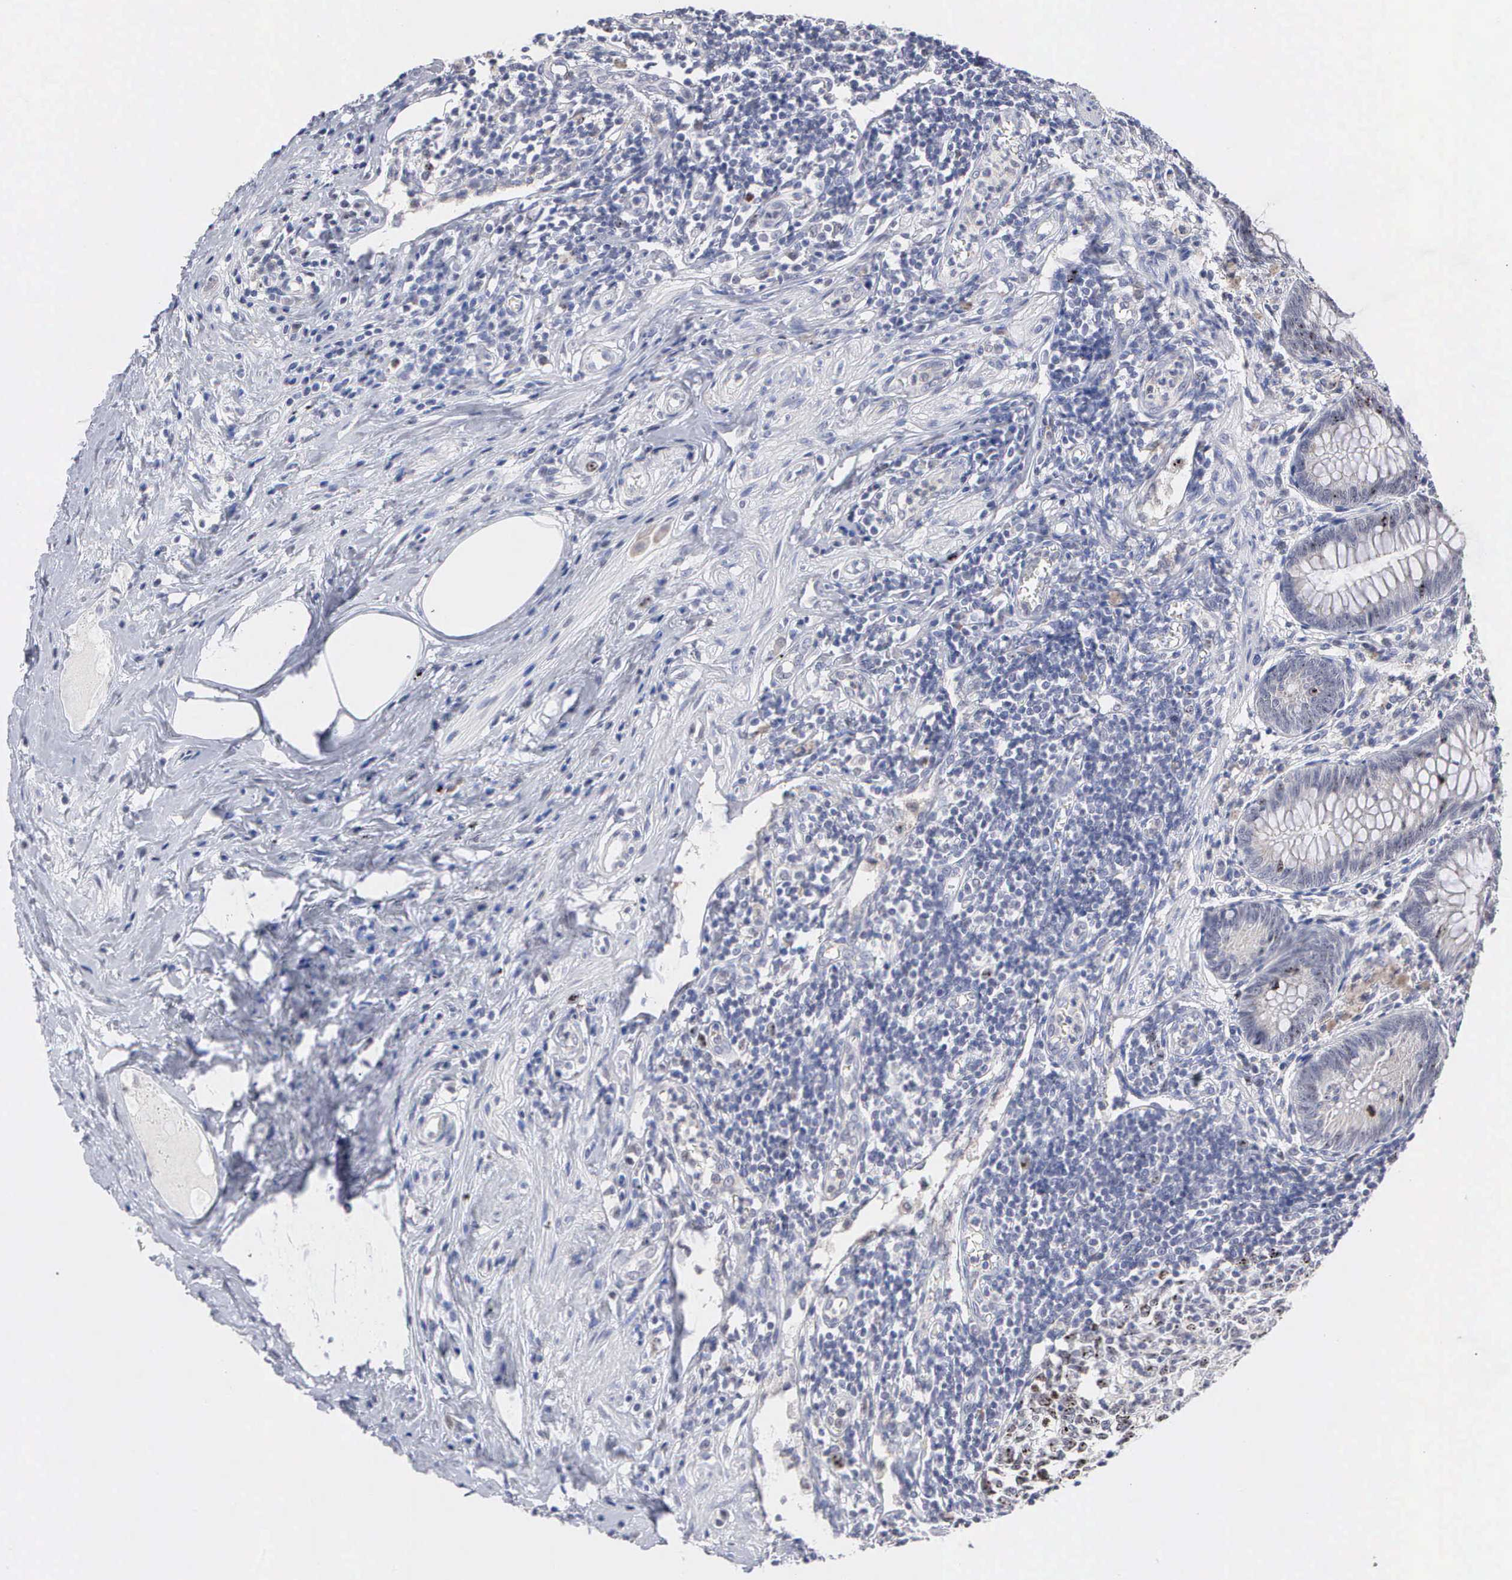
{"staining": {"intensity": "moderate", "quantity": "<25%", "location": "cytoplasmic/membranous,nuclear"}, "tissue": "appendix", "cell_type": "Glandular cells", "image_type": "normal", "snomed": [{"axis": "morphology", "description": "Normal tissue, NOS"}, {"axis": "topography", "description": "Appendix"}], "caption": "Immunohistochemistry (IHC) histopathology image of unremarkable appendix stained for a protein (brown), which reveals low levels of moderate cytoplasmic/membranous,nuclear staining in approximately <25% of glandular cells.", "gene": "KDM6A", "patient": {"sex": "female", "age": 34}}